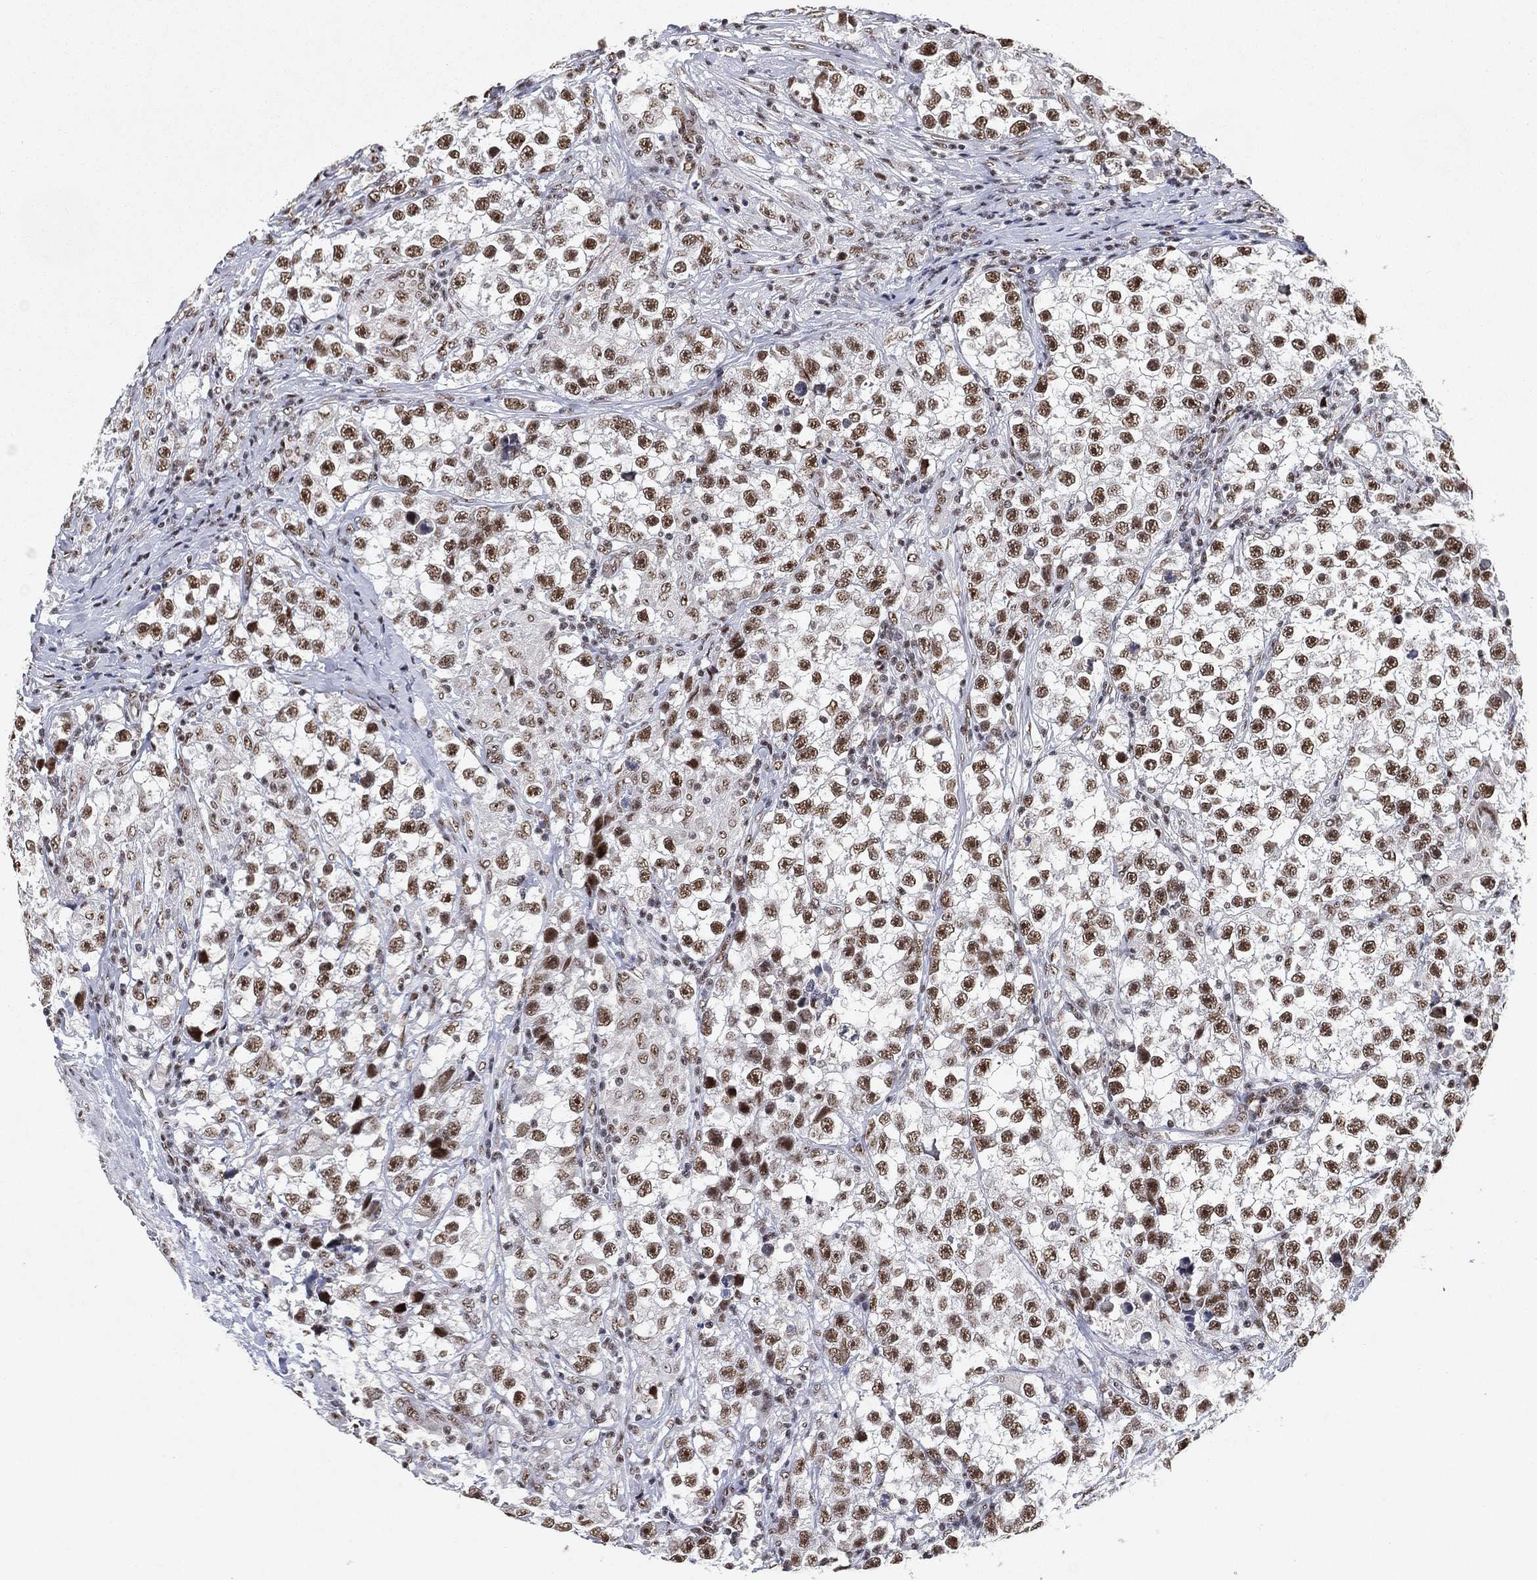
{"staining": {"intensity": "strong", "quantity": "25%-75%", "location": "nuclear"}, "tissue": "testis cancer", "cell_type": "Tumor cells", "image_type": "cancer", "snomed": [{"axis": "morphology", "description": "Seminoma, NOS"}, {"axis": "topography", "description": "Testis"}], "caption": "An immunohistochemistry image of tumor tissue is shown. Protein staining in brown labels strong nuclear positivity in seminoma (testis) within tumor cells.", "gene": "DDX27", "patient": {"sex": "male", "age": 46}}